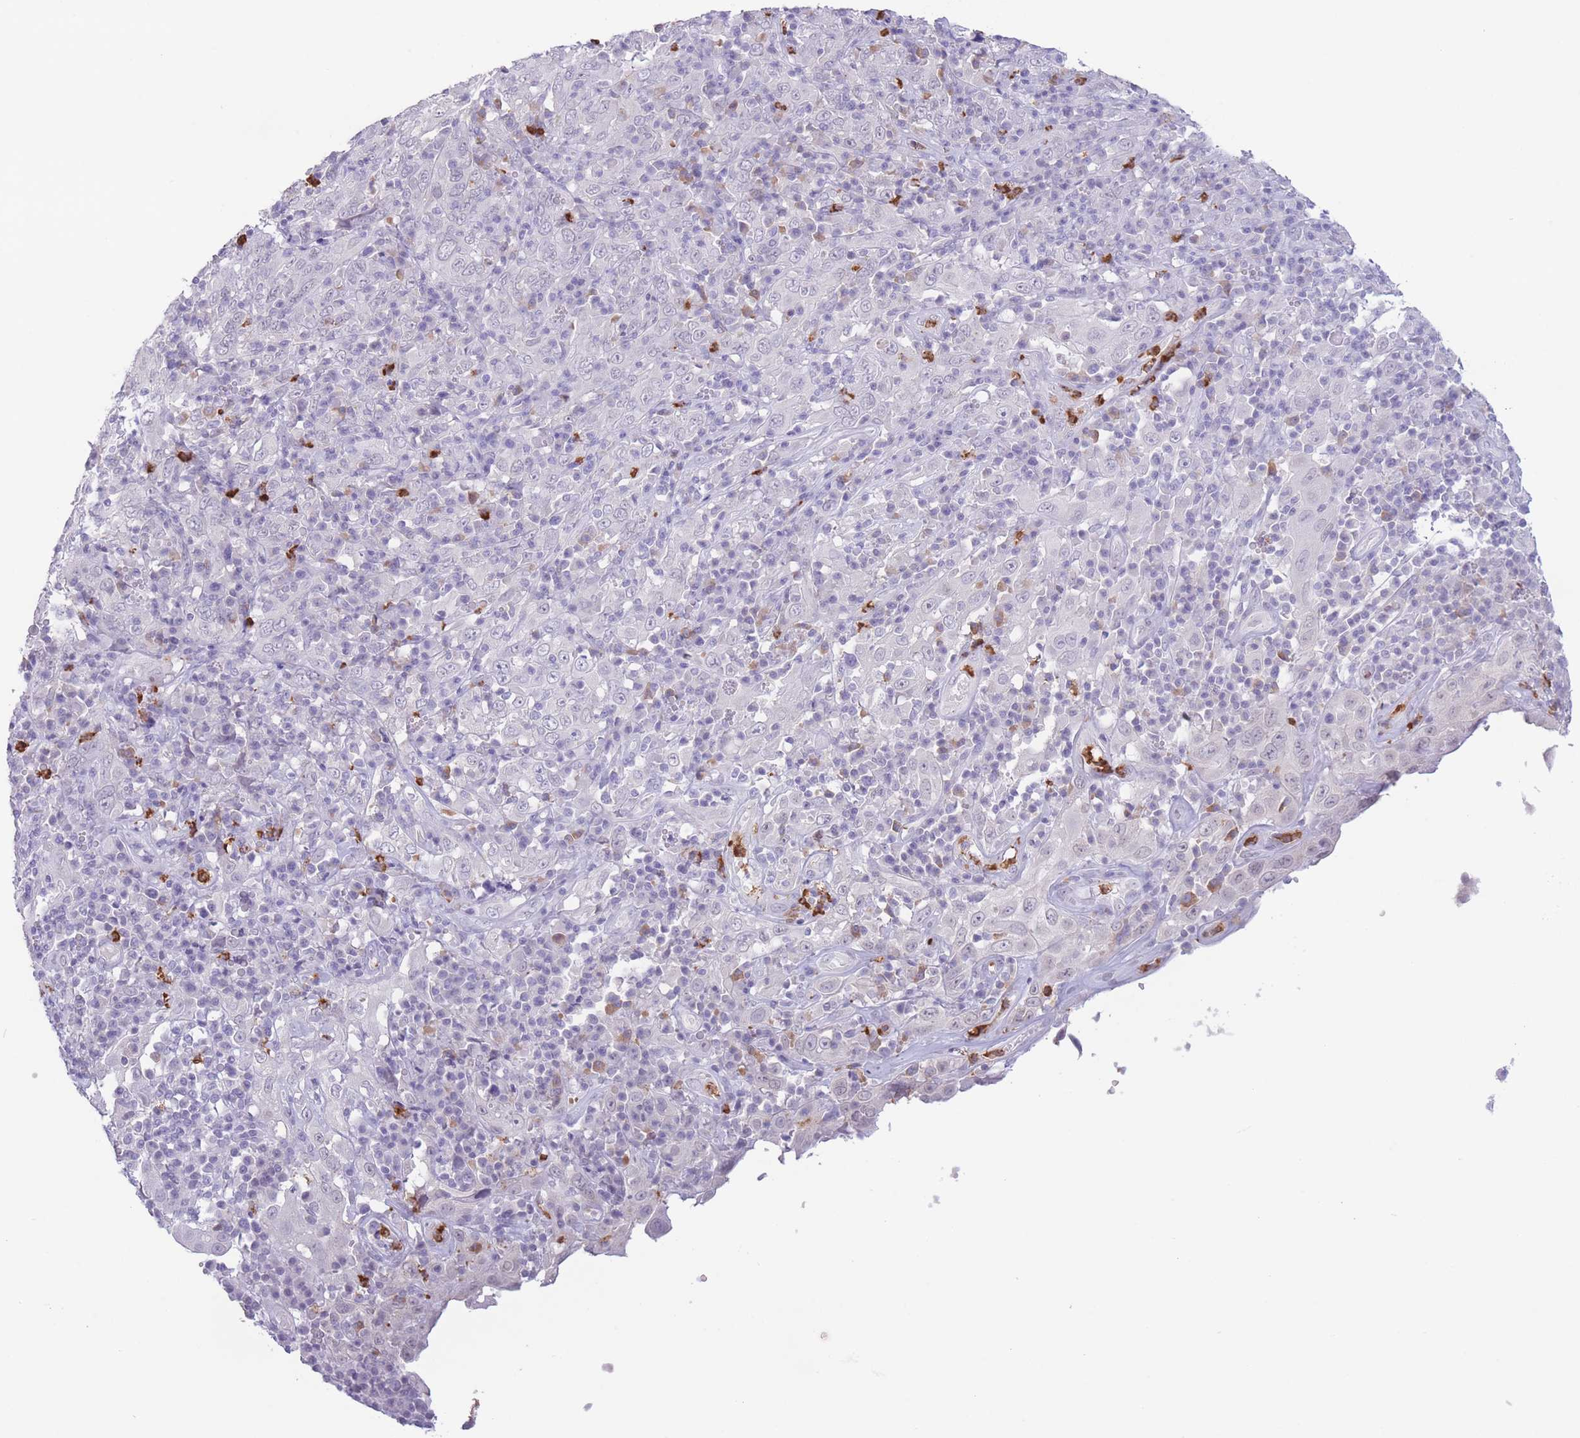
{"staining": {"intensity": "negative", "quantity": "none", "location": "none"}, "tissue": "cervical cancer", "cell_type": "Tumor cells", "image_type": "cancer", "snomed": [{"axis": "morphology", "description": "Squamous cell carcinoma, NOS"}, {"axis": "topography", "description": "Cervix"}], "caption": "Photomicrograph shows no protein positivity in tumor cells of squamous cell carcinoma (cervical) tissue.", "gene": "LCLAT1", "patient": {"sex": "female", "age": 46}}